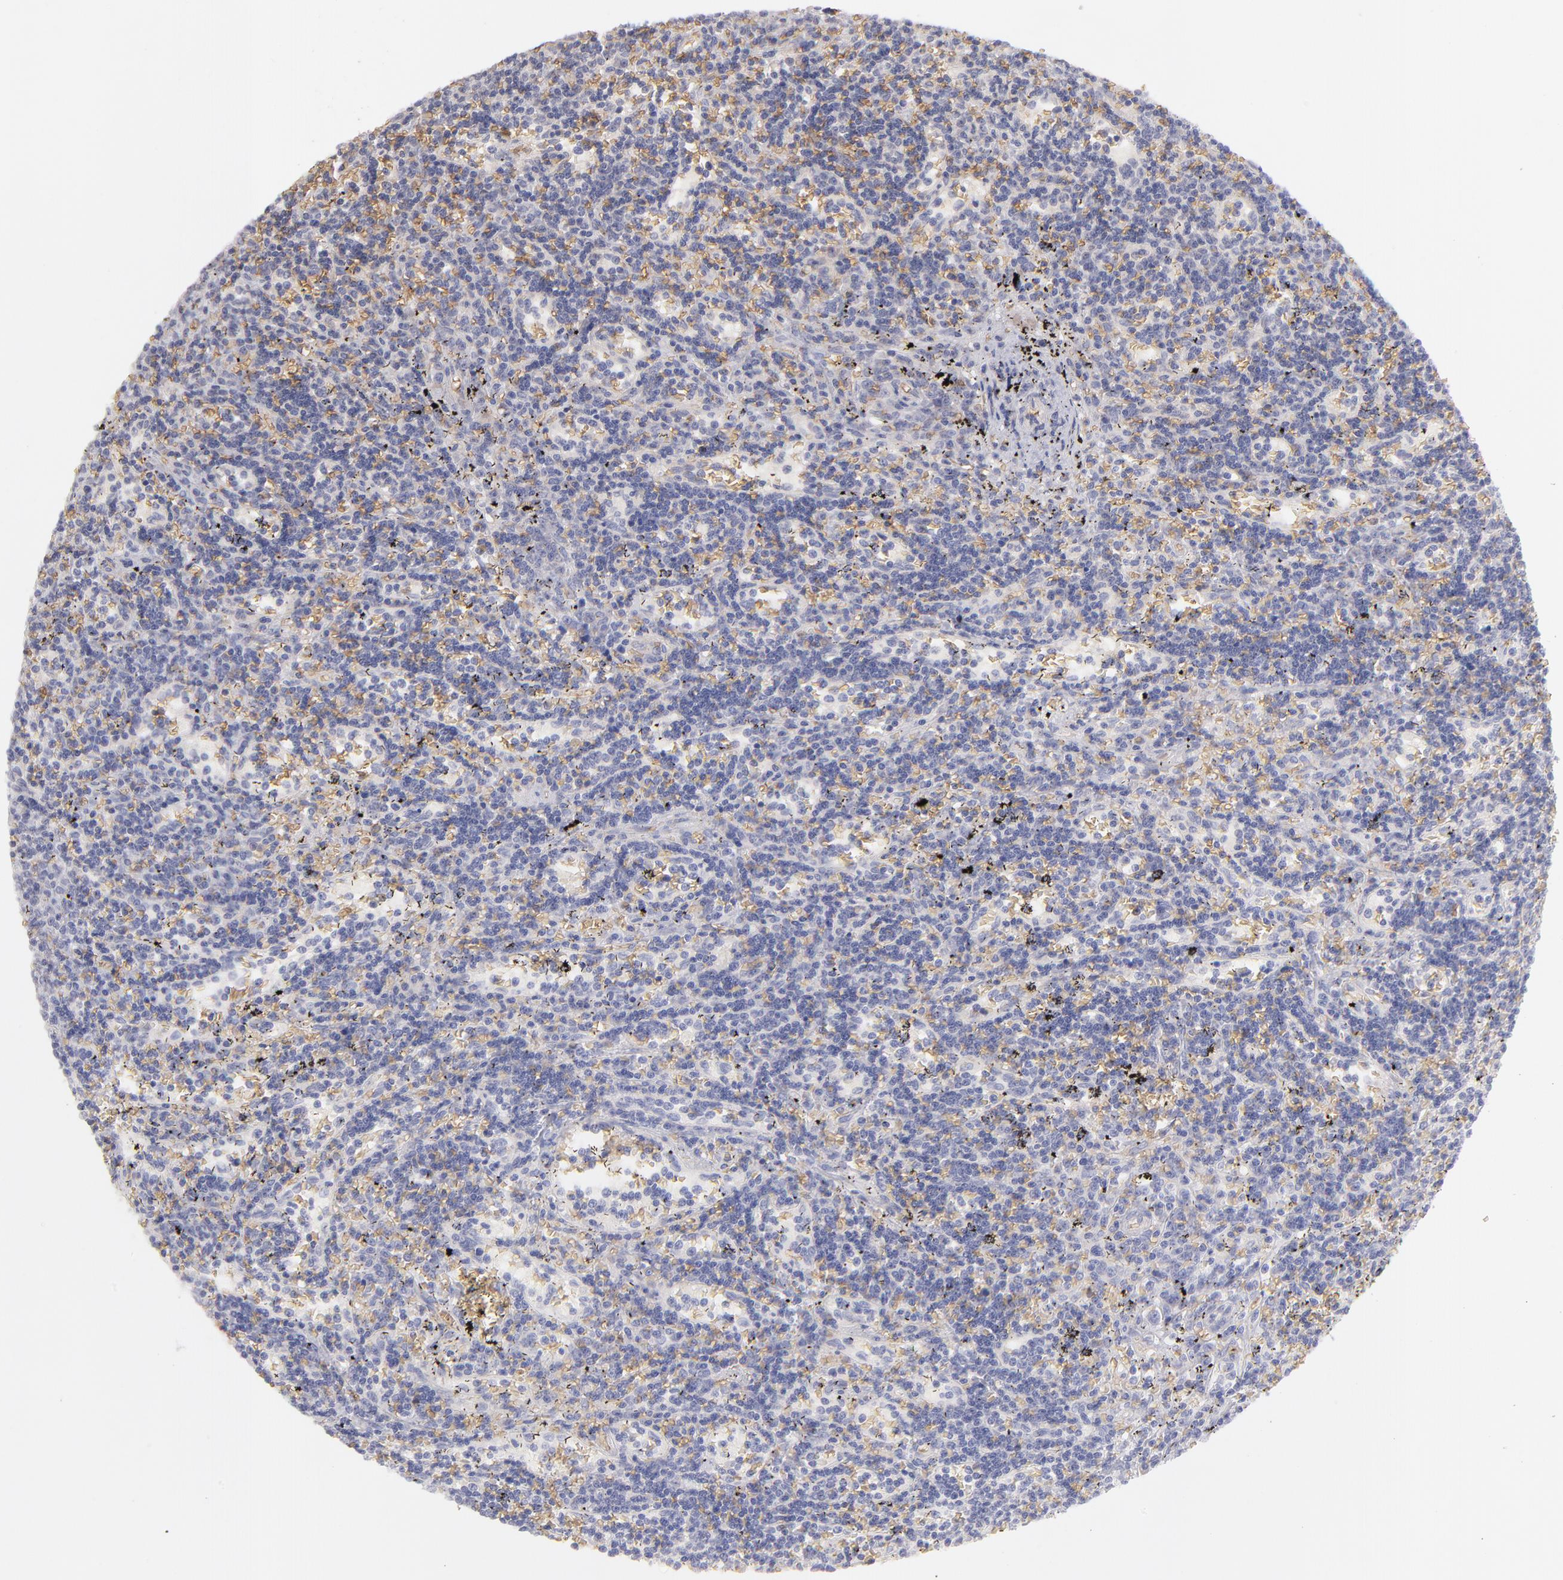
{"staining": {"intensity": "negative", "quantity": "none", "location": "none"}, "tissue": "lymphoma", "cell_type": "Tumor cells", "image_type": "cancer", "snomed": [{"axis": "morphology", "description": "Malignant lymphoma, non-Hodgkin's type, Low grade"}, {"axis": "topography", "description": "Spleen"}], "caption": "An IHC photomicrograph of lymphoma is shown. There is no staining in tumor cells of lymphoma. (Stains: DAB (3,3'-diaminobenzidine) immunohistochemistry (IHC) with hematoxylin counter stain, Microscopy: brightfield microscopy at high magnification).", "gene": "F13B", "patient": {"sex": "male", "age": 60}}